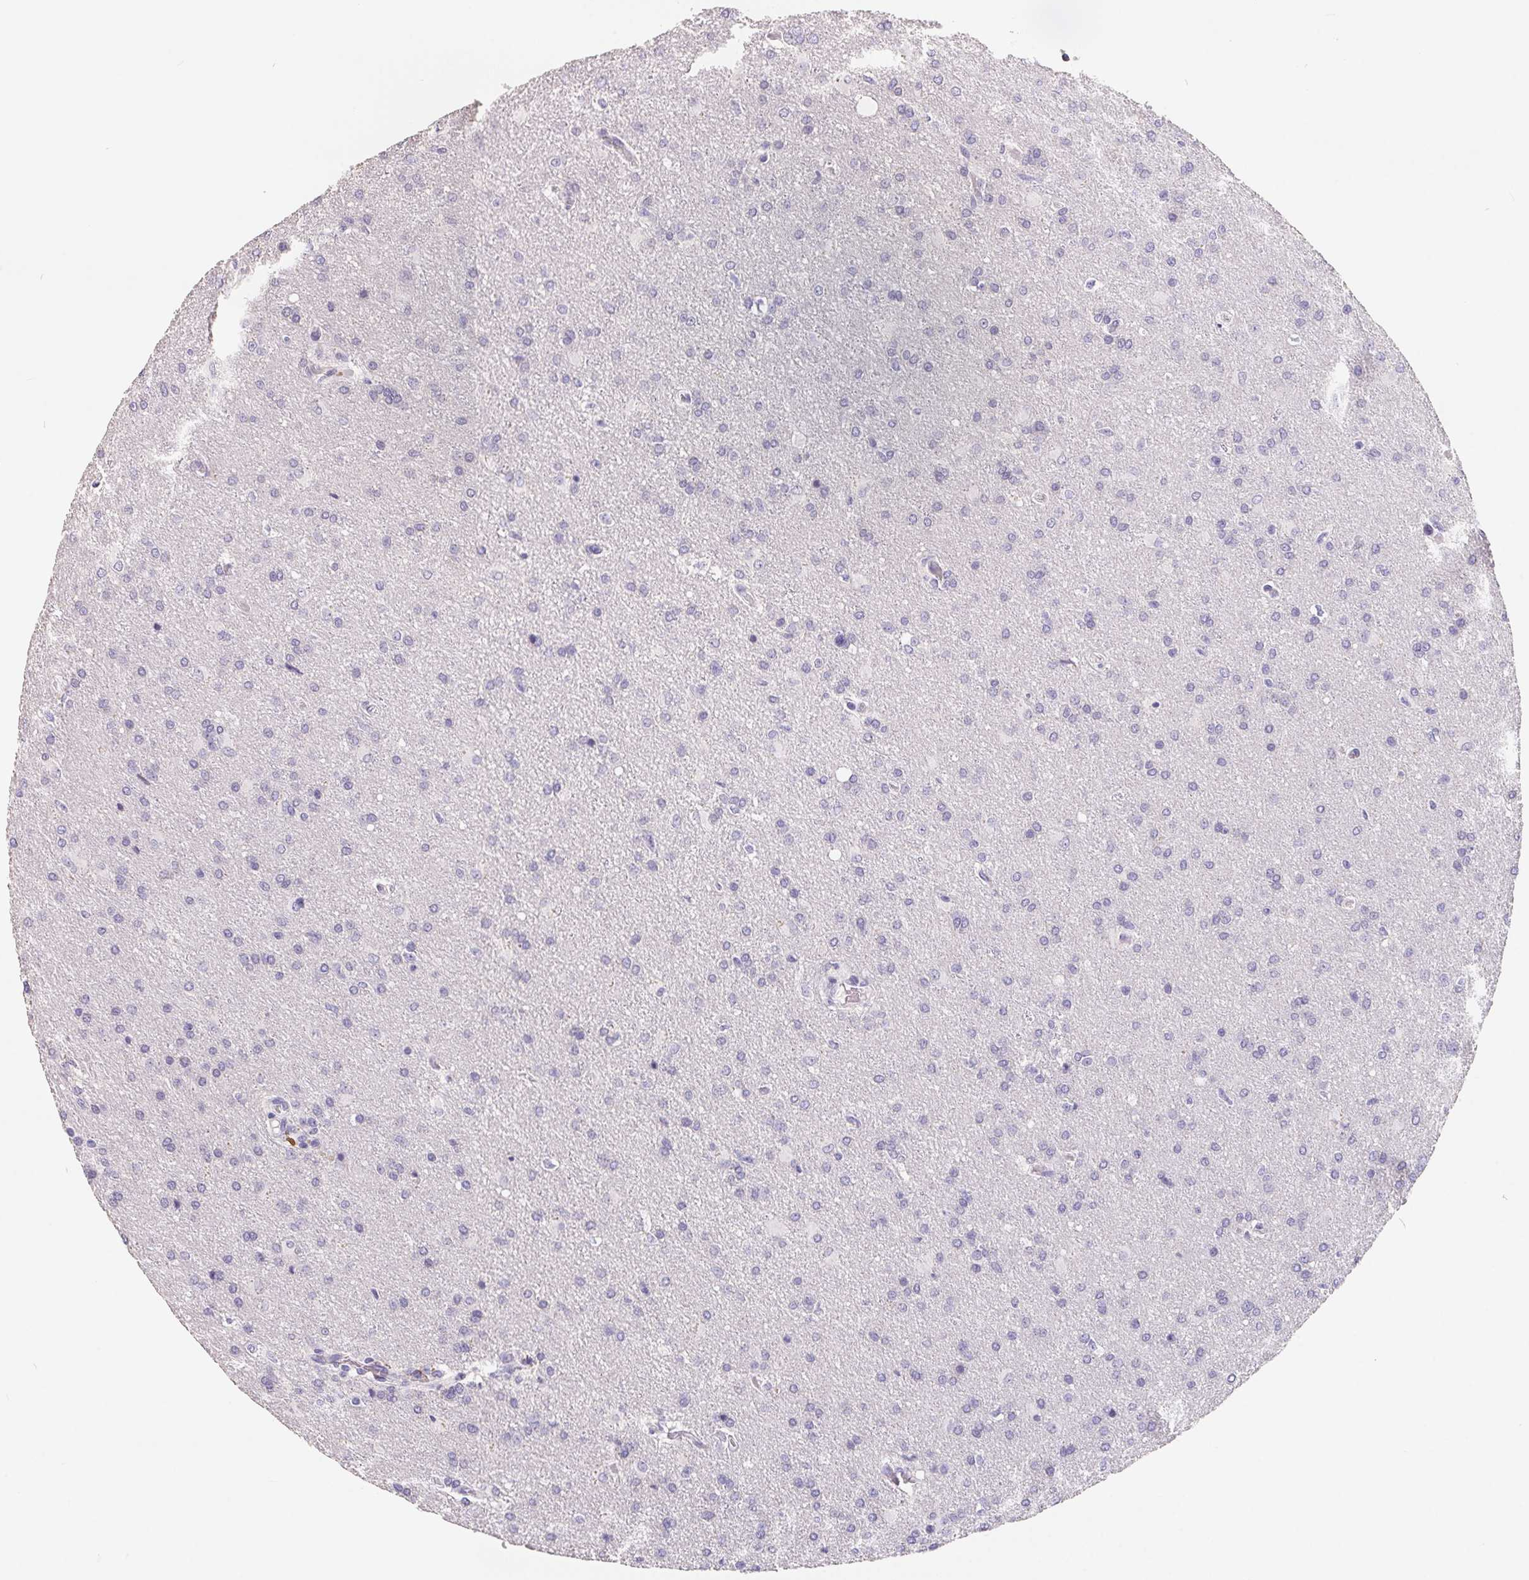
{"staining": {"intensity": "negative", "quantity": "none", "location": "none"}, "tissue": "glioma", "cell_type": "Tumor cells", "image_type": "cancer", "snomed": [{"axis": "morphology", "description": "Glioma, malignant, High grade"}, {"axis": "topography", "description": "Brain"}], "caption": "Immunohistochemistry (IHC) histopathology image of human high-grade glioma (malignant) stained for a protein (brown), which reveals no positivity in tumor cells.", "gene": "FDX1", "patient": {"sex": "male", "age": 68}}